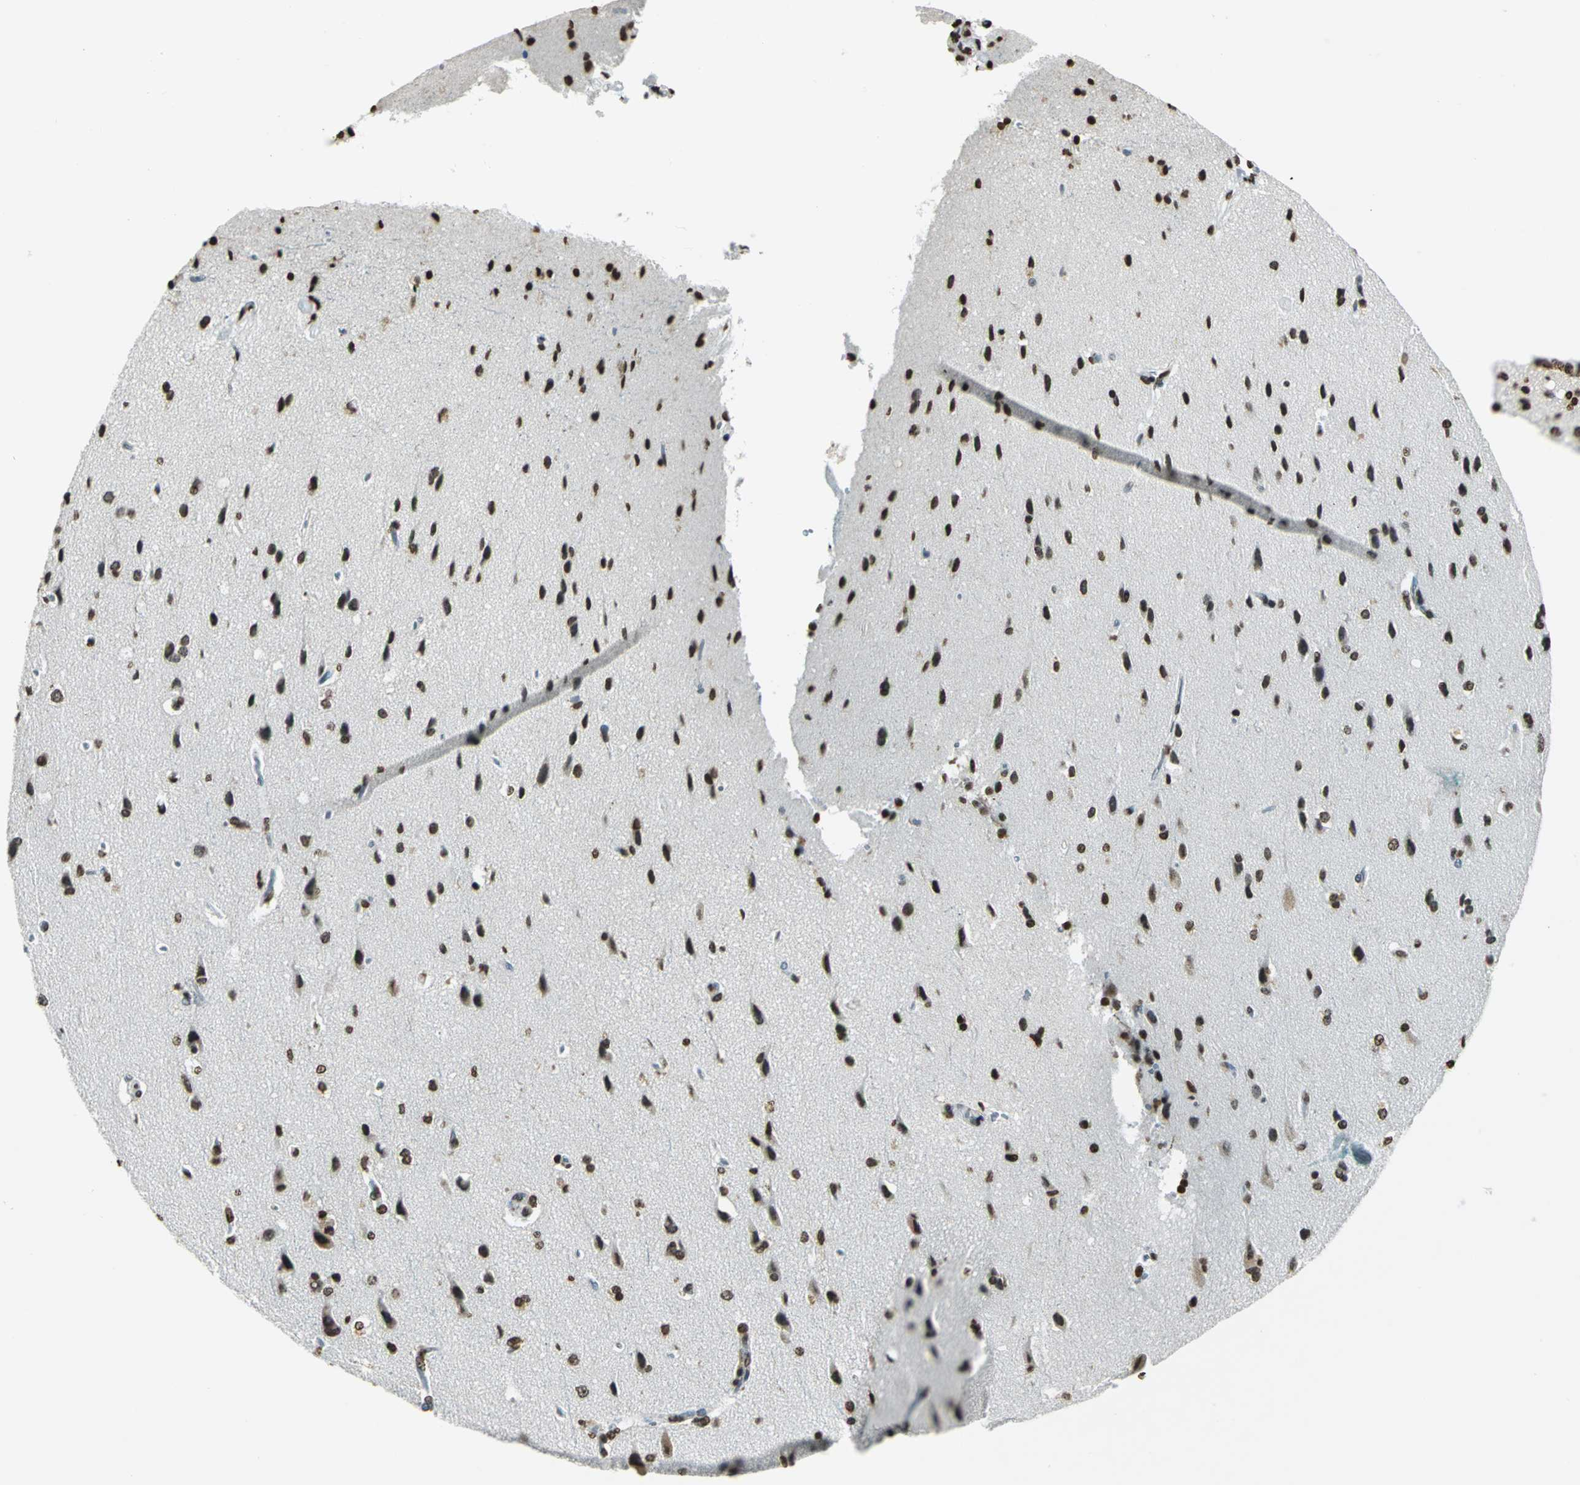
{"staining": {"intensity": "moderate", "quantity": "25%-75%", "location": "nuclear"}, "tissue": "cerebral cortex", "cell_type": "Endothelial cells", "image_type": "normal", "snomed": [{"axis": "morphology", "description": "Normal tissue, NOS"}, {"axis": "topography", "description": "Cerebral cortex"}], "caption": "Endothelial cells display medium levels of moderate nuclear staining in about 25%-75% of cells in normal human cerebral cortex. Nuclei are stained in blue.", "gene": "MCM4", "patient": {"sex": "male", "age": 62}}